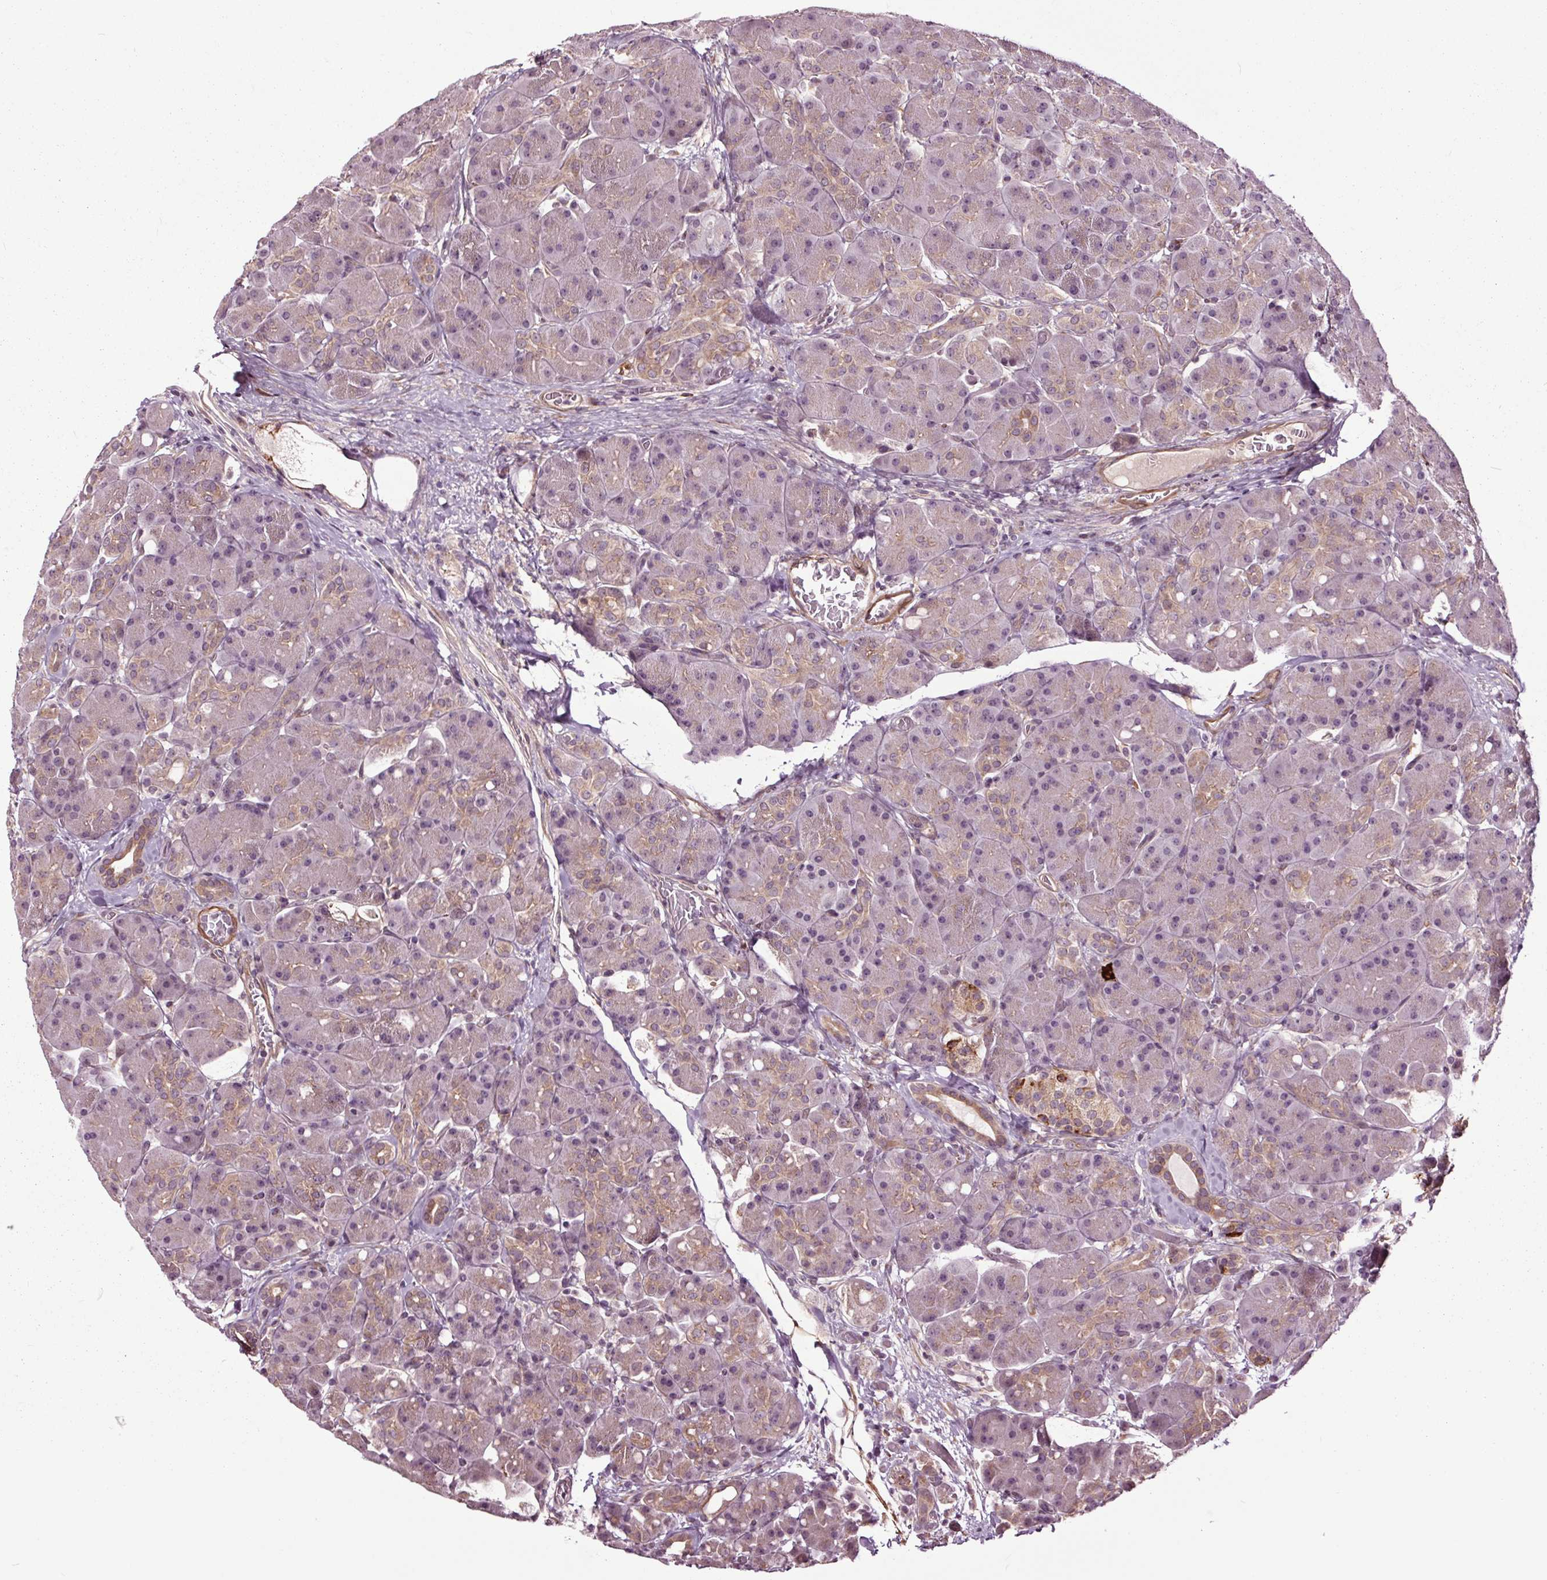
{"staining": {"intensity": "weak", "quantity": "<25%", "location": "cytoplasmic/membranous"}, "tissue": "pancreas", "cell_type": "Exocrine glandular cells", "image_type": "normal", "snomed": [{"axis": "morphology", "description": "Normal tissue, NOS"}, {"axis": "topography", "description": "Pancreas"}], "caption": "This is an IHC histopathology image of unremarkable pancreas. There is no staining in exocrine glandular cells.", "gene": "HAUS5", "patient": {"sex": "male", "age": 55}}